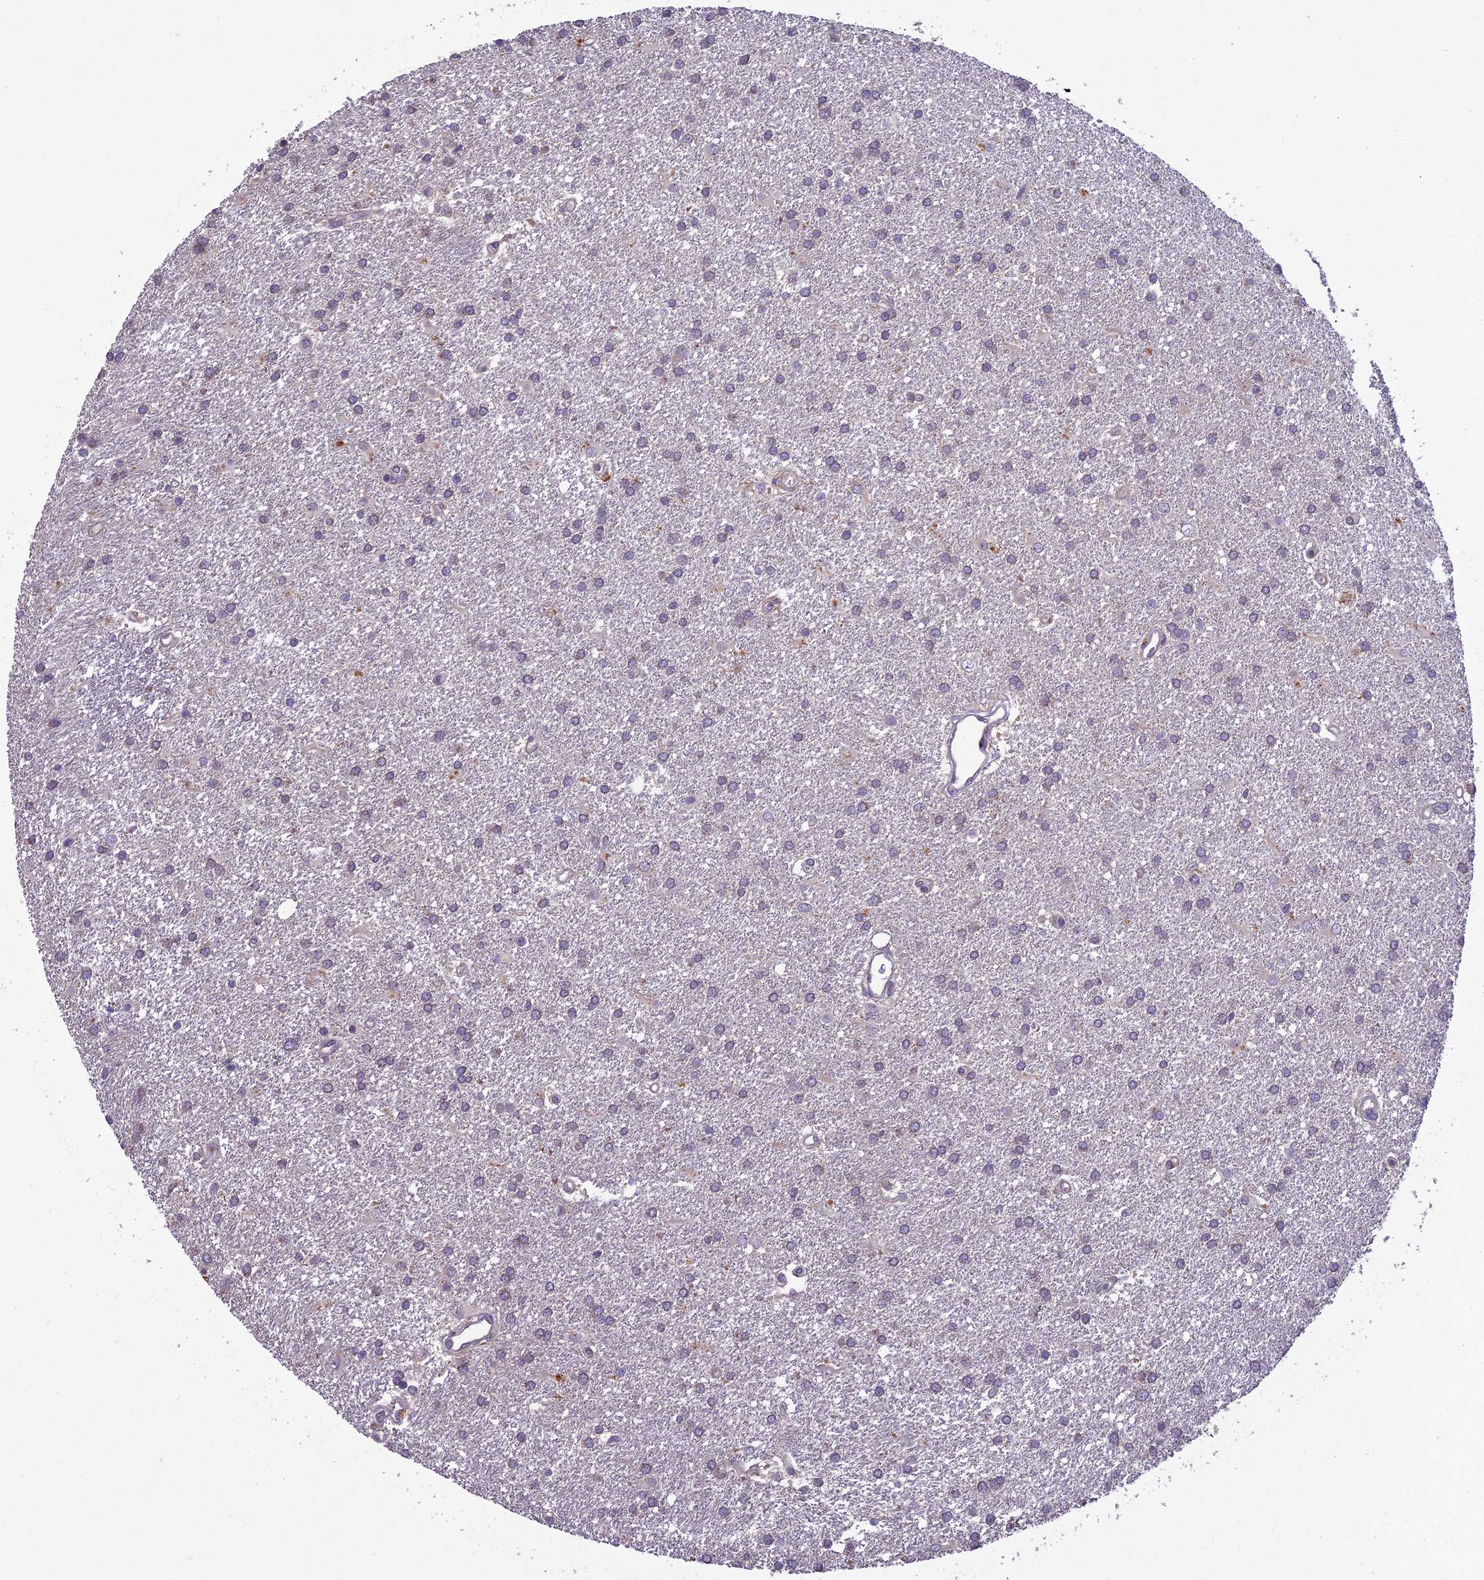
{"staining": {"intensity": "weak", "quantity": "25%-75%", "location": "cytoplasmic/membranous"}, "tissue": "glioma", "cell_type": "Tumor cells", "image_type": "cancer", "snomed": [{"axis": "morphology", "description": "Glioma, malignant, Low grade"}, {"axis": "topography", "description": "Brain"}], "caption": "Immunohistochemical staining of human glioma demonstrates weak cytoplasmic/membranous protein staining in about 25%-75% of tumor cells.", "gene": "CENPL", "patient": {"sex": "male", "age": 66}}